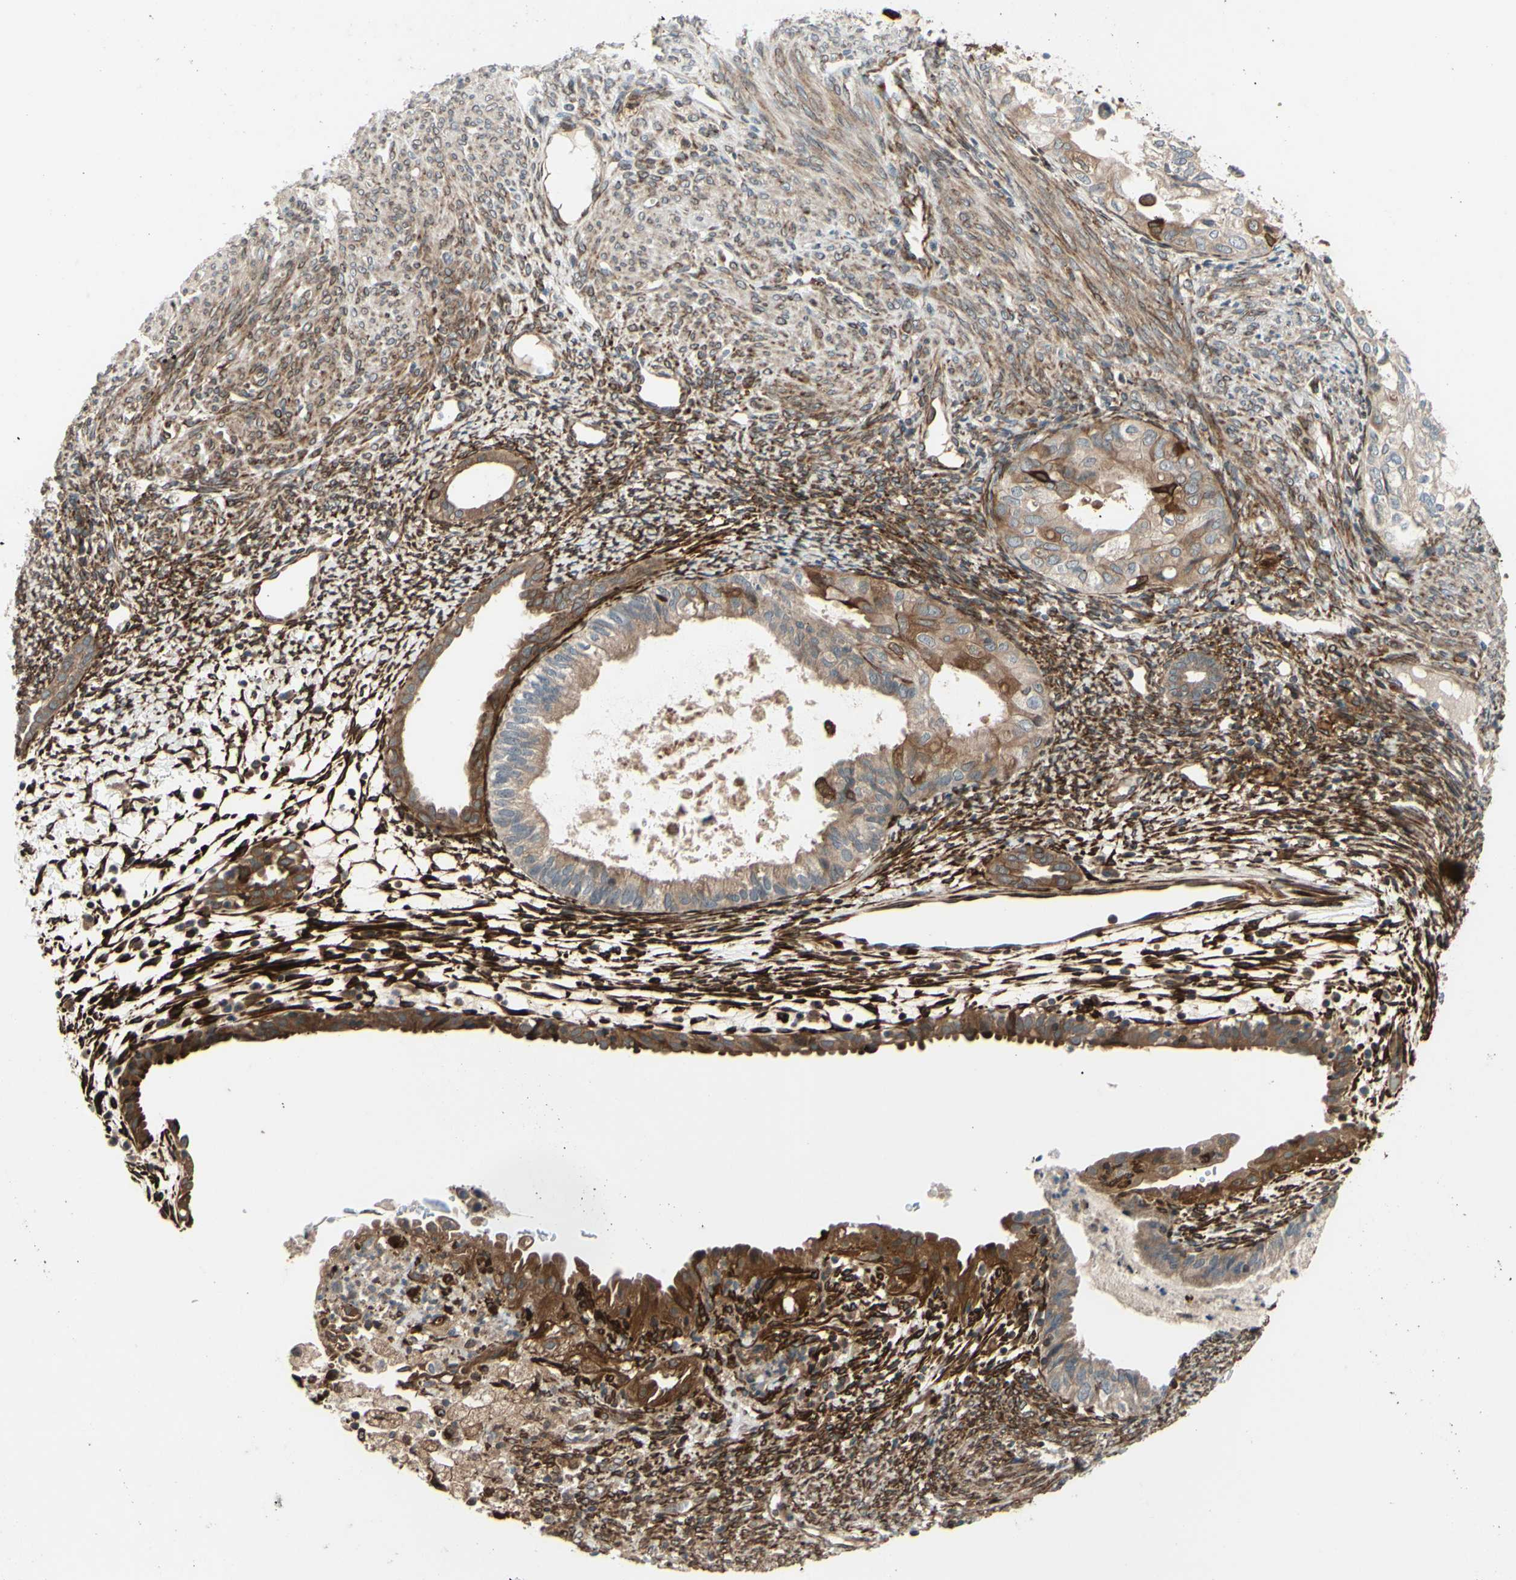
{"staining": {"intensity": "weak", "quantity": ">75%", "location": "cytoplasmic/membranous"}, "tissue": "cervical cancer", "cell_type": "Tumor cells", "image_type": "cancer", "snomed": [{"axis": "morphology", "description": "Normal tissue, NOS"}, {"axis": "morphology", "description": "Adenocarcinoma, NOS"}, {"axis": "topography", "description": "Cervix"}, {"axis": "topography", "description": "Endometrium"}], "caption": "Cervical cancer stained for a protein displays weak cytoplasmic/membranous positivity in tumor cells. (DAB (3,3'-diaminobenzidine) IHC, brown staining for protein, blue staining for nuclei).", "gene": "PRAF2", "patient": {"sex": "female", "age": 86}}